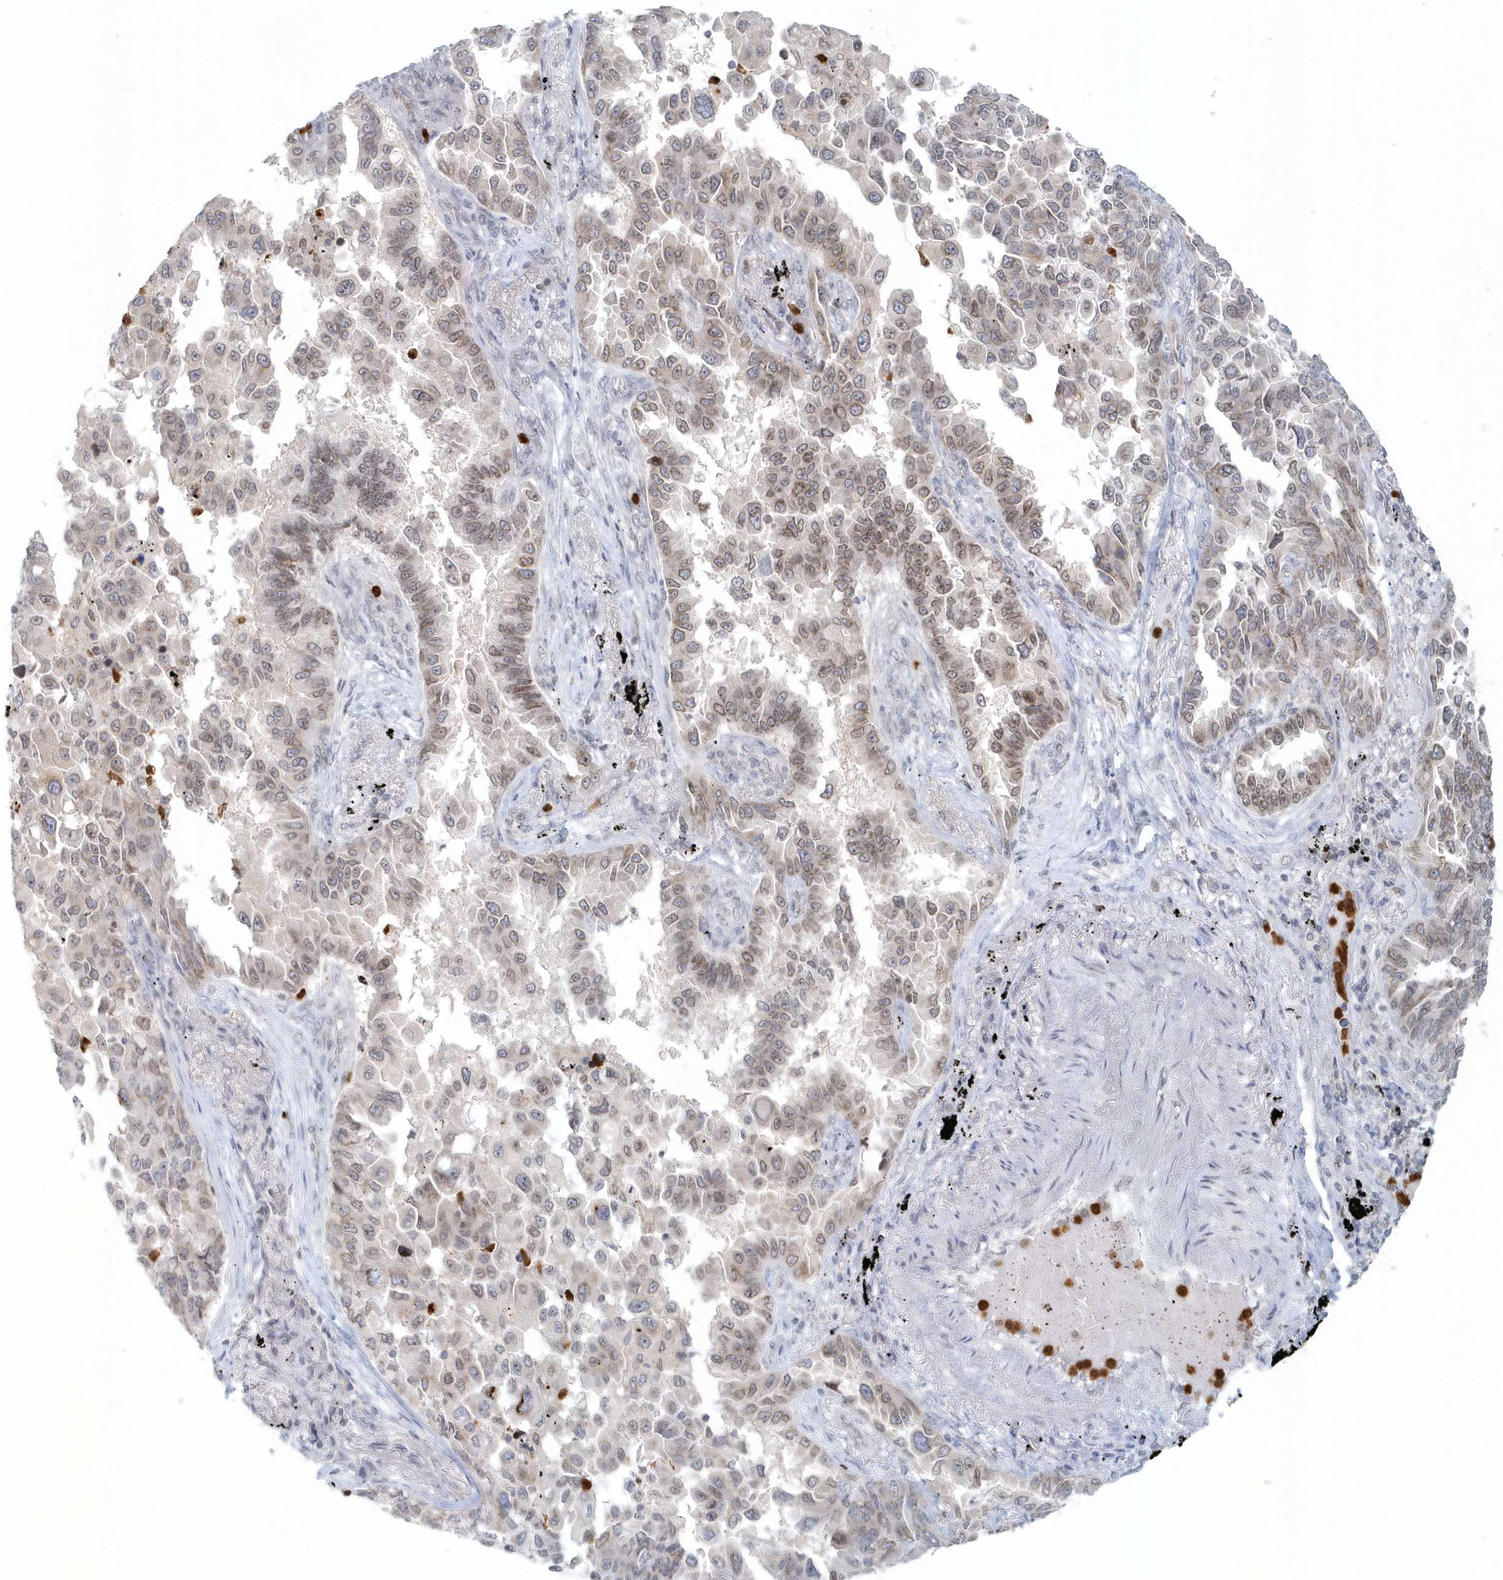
{"staining": {"intensity": "weak", "quantity": "25%-75%", "location": "cytoplasmic/membranous,nuclear"}, "tissue": "lung cancer", "cell_type": "Tumor cells", "image_type": "cancer", "snomed": [{"axis": "morphology", "description": "Adenocarcinoma, NOS"}, {"axis": "topography", "description": "Lung"}], "caption": "Brown immunohistochemical staining in lung adenocarcinoma demonstrates weak cytoplasmic/membranous and nuclear staining in about 25%-75% of tumor cells. Using DAB (3,3'-diaminobenzidine) (brown) and hematoxylin (blue) stains, captured at high magnification using brightfield microscopy.", "gene": "NUP54", "patient": {"sex": "female", "age": 67}}